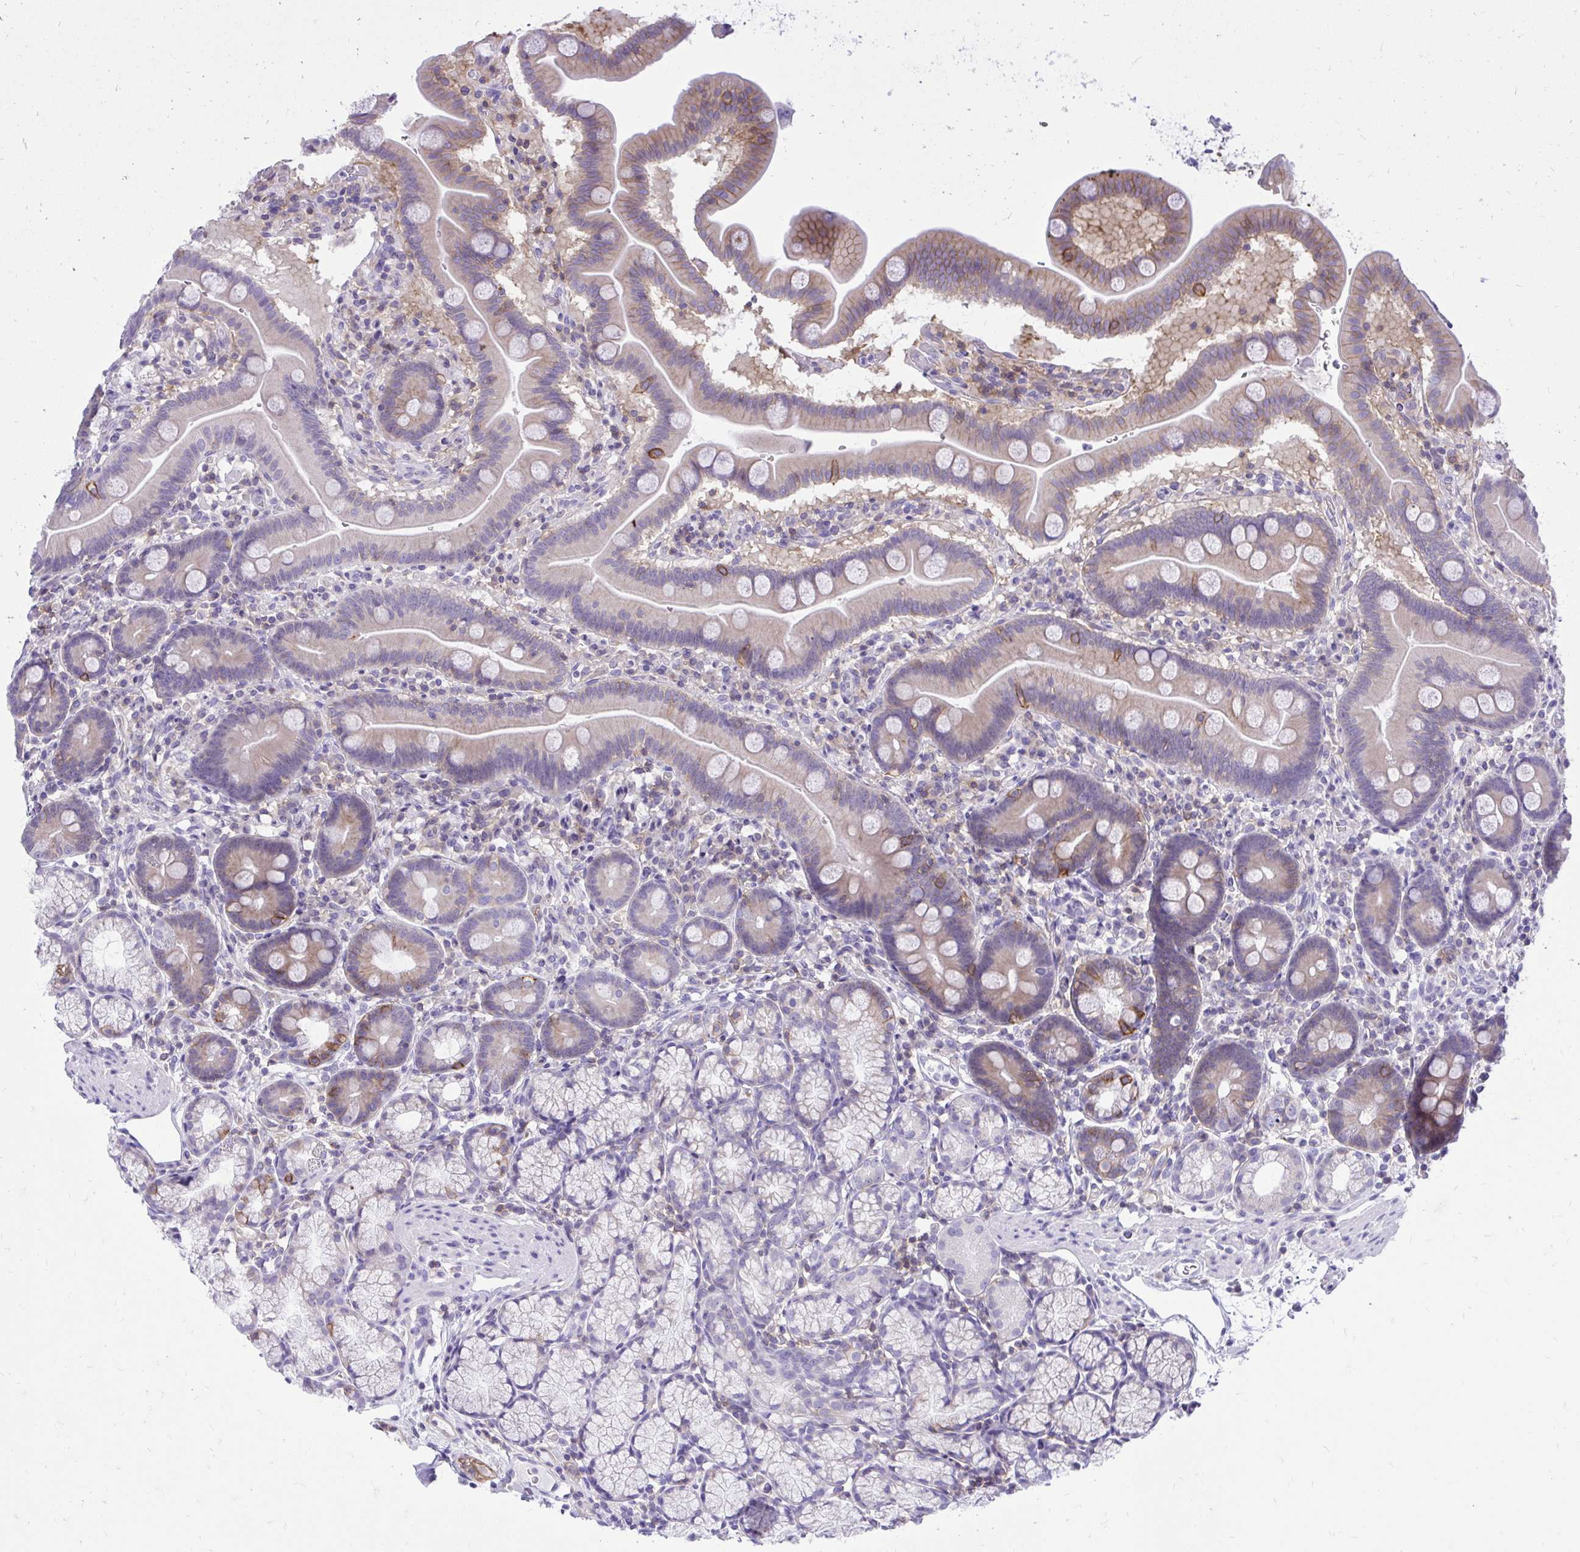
{"staining": {"intensity": "weak", "quantity": "25%-75%", "location": "cytoplasmic/membranous"}, "tissue": "duodenum", "cell_type": "Glandular cells", "image_type": "normal", "snomed": [{"axis": "morphology", "description": "Normal tissue, NOS"}, {"axis": "topography", "description": "Duodenum"}], "caption": "A photomicrograph of human duodenum stained for a protein displays weak cytoplasmic/membranous brown staining in glandular cells. Immunohistochemistry stains the protein in brown and the nuclei are stained blue.", "gene": "GPRIN3", "patient": {"sex": "male", "age": 59}}